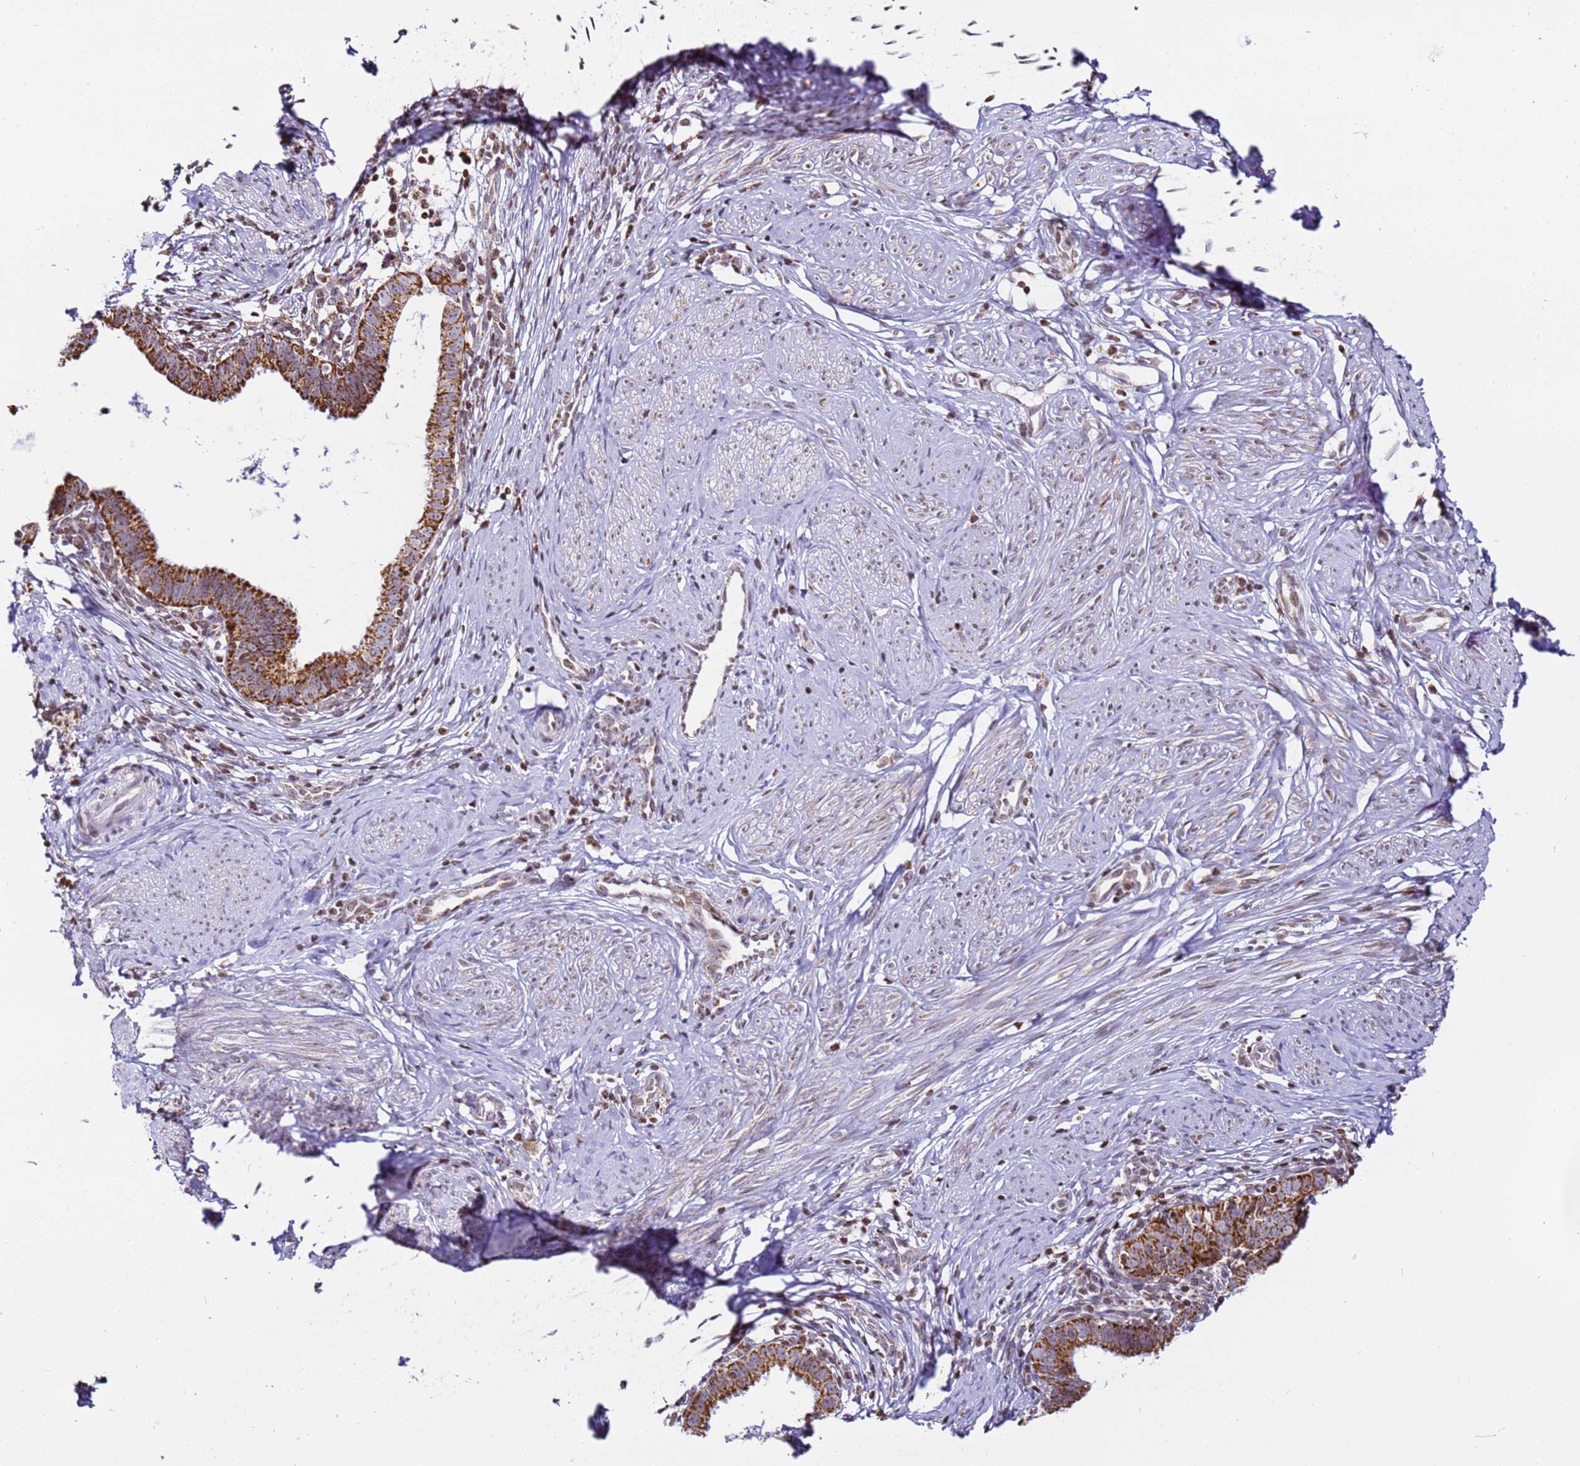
{"staining": {"intensity": "strong", "quantity": ">75%", "location": "cytoplasmic/membranous"}, "tissue": "cervical cancer", "cell_type": "Tumor cells", "image_type": "cancer", "snomed": [{"axis": "morphology", "description": "Adenocarcinoma, NOS"}, {"axis": "topography", "description": "Cervix"}], "caption": "Strong cytoplasmic/membranous staining is present in about >75% of tumor cells in cervical adenocarcinoma. (Brightfield microscopy of DAB IHC at high magnification).", "gene": "HSPE1", "patient": {"sex": "female", "age": 36}}